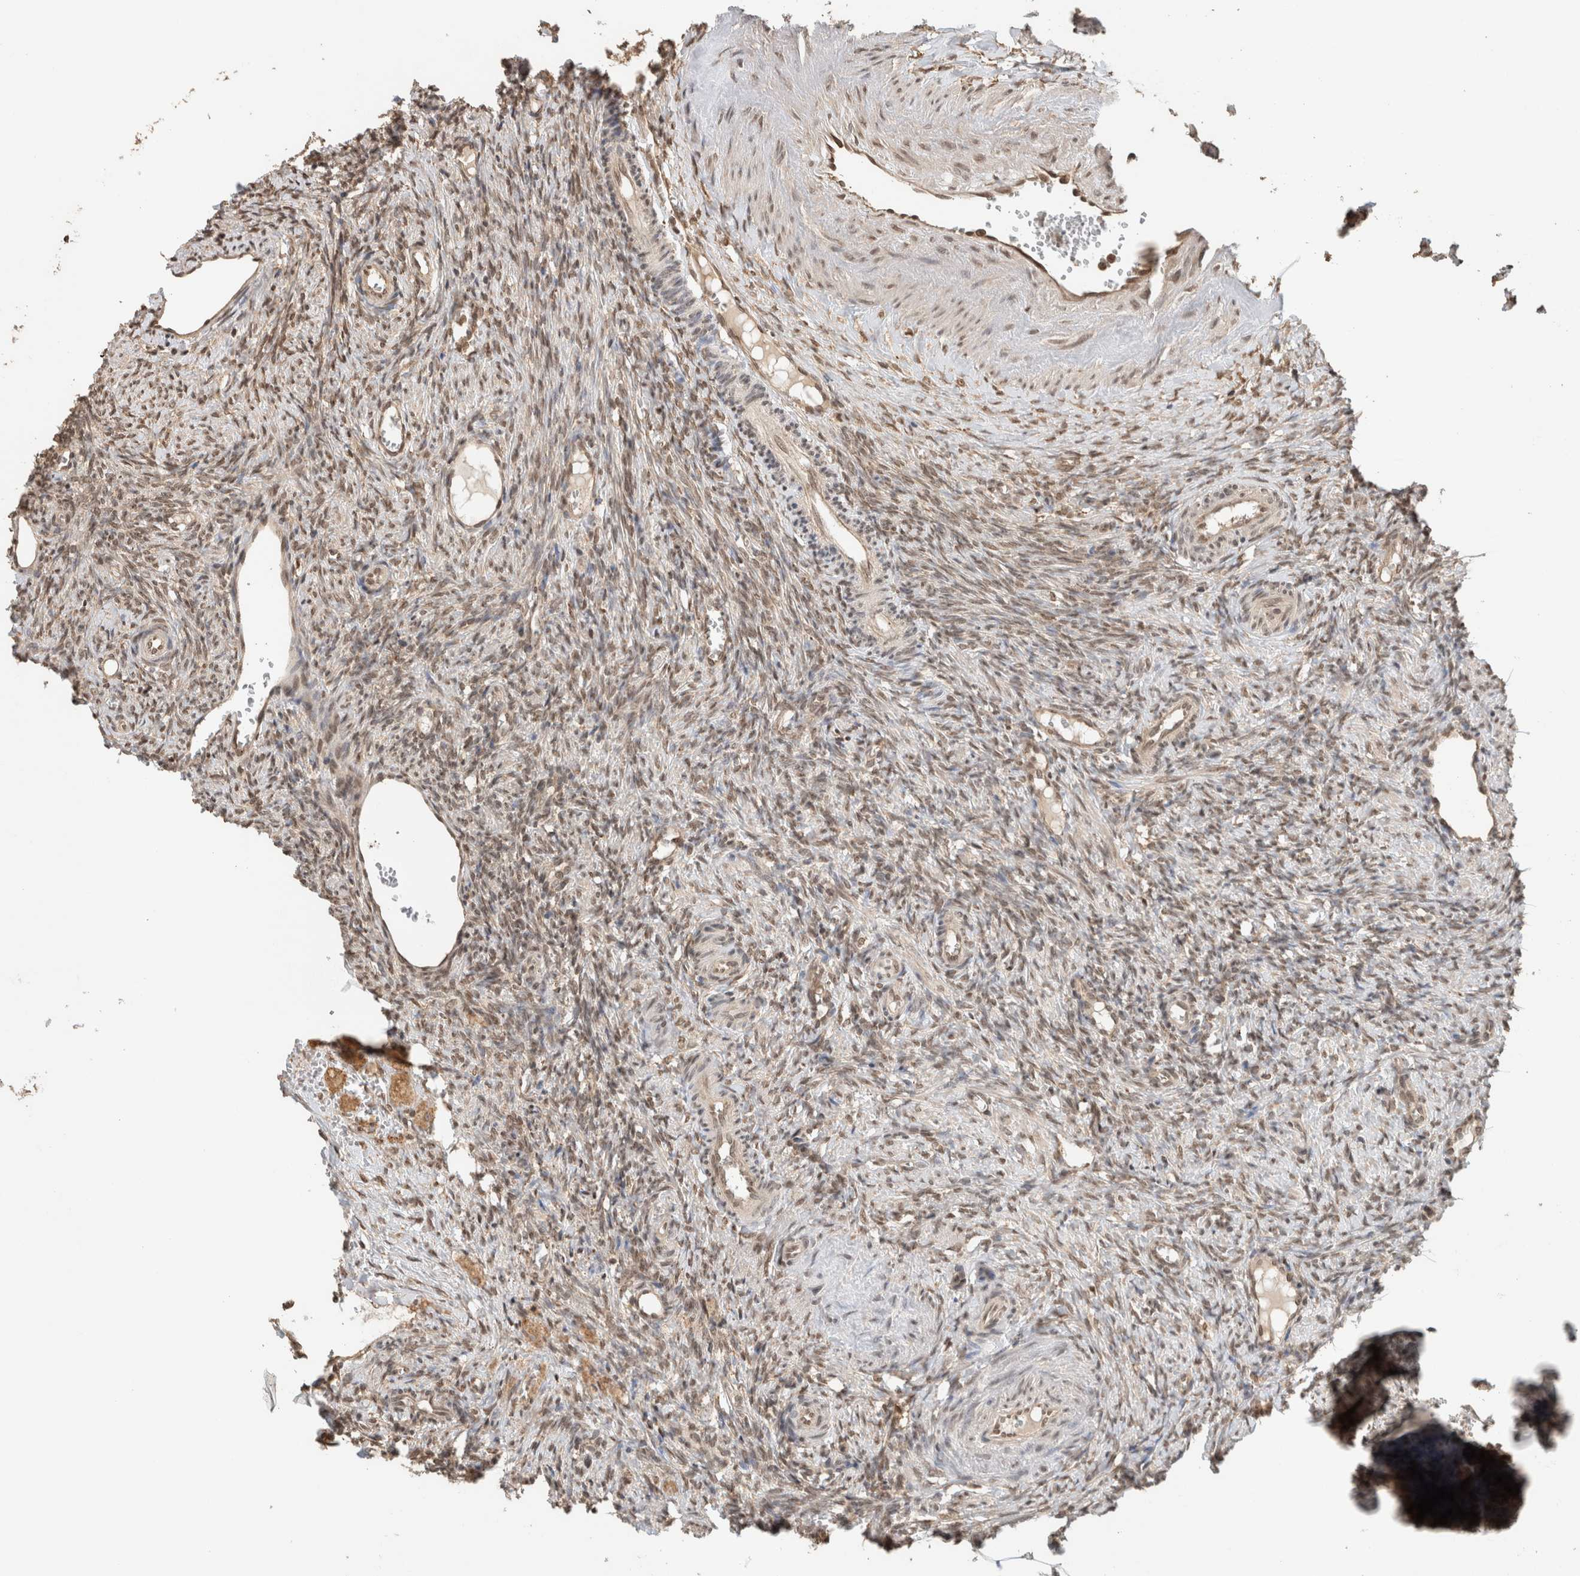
{"staining": {"intensity": "moderate", "quantity": ">75%", "location": "cytoplasmic/membranous,nuclear"}, "tissue": "ovary", "cell_type": "Follicle cells", "image_type": "normal", "snomed": [{"axis": "morphology", "description": "Normal tissue, NOS"}, {"axis": "topography", "description": "Ovary"}], "caption": "Moderate cytoplasmic/membranous,nuclear protein positivity is appreciated in approximately >75% of follicle cells in ovary.", "gene": "C1orf21", "patient": {"sex": "female", "age": 41}}